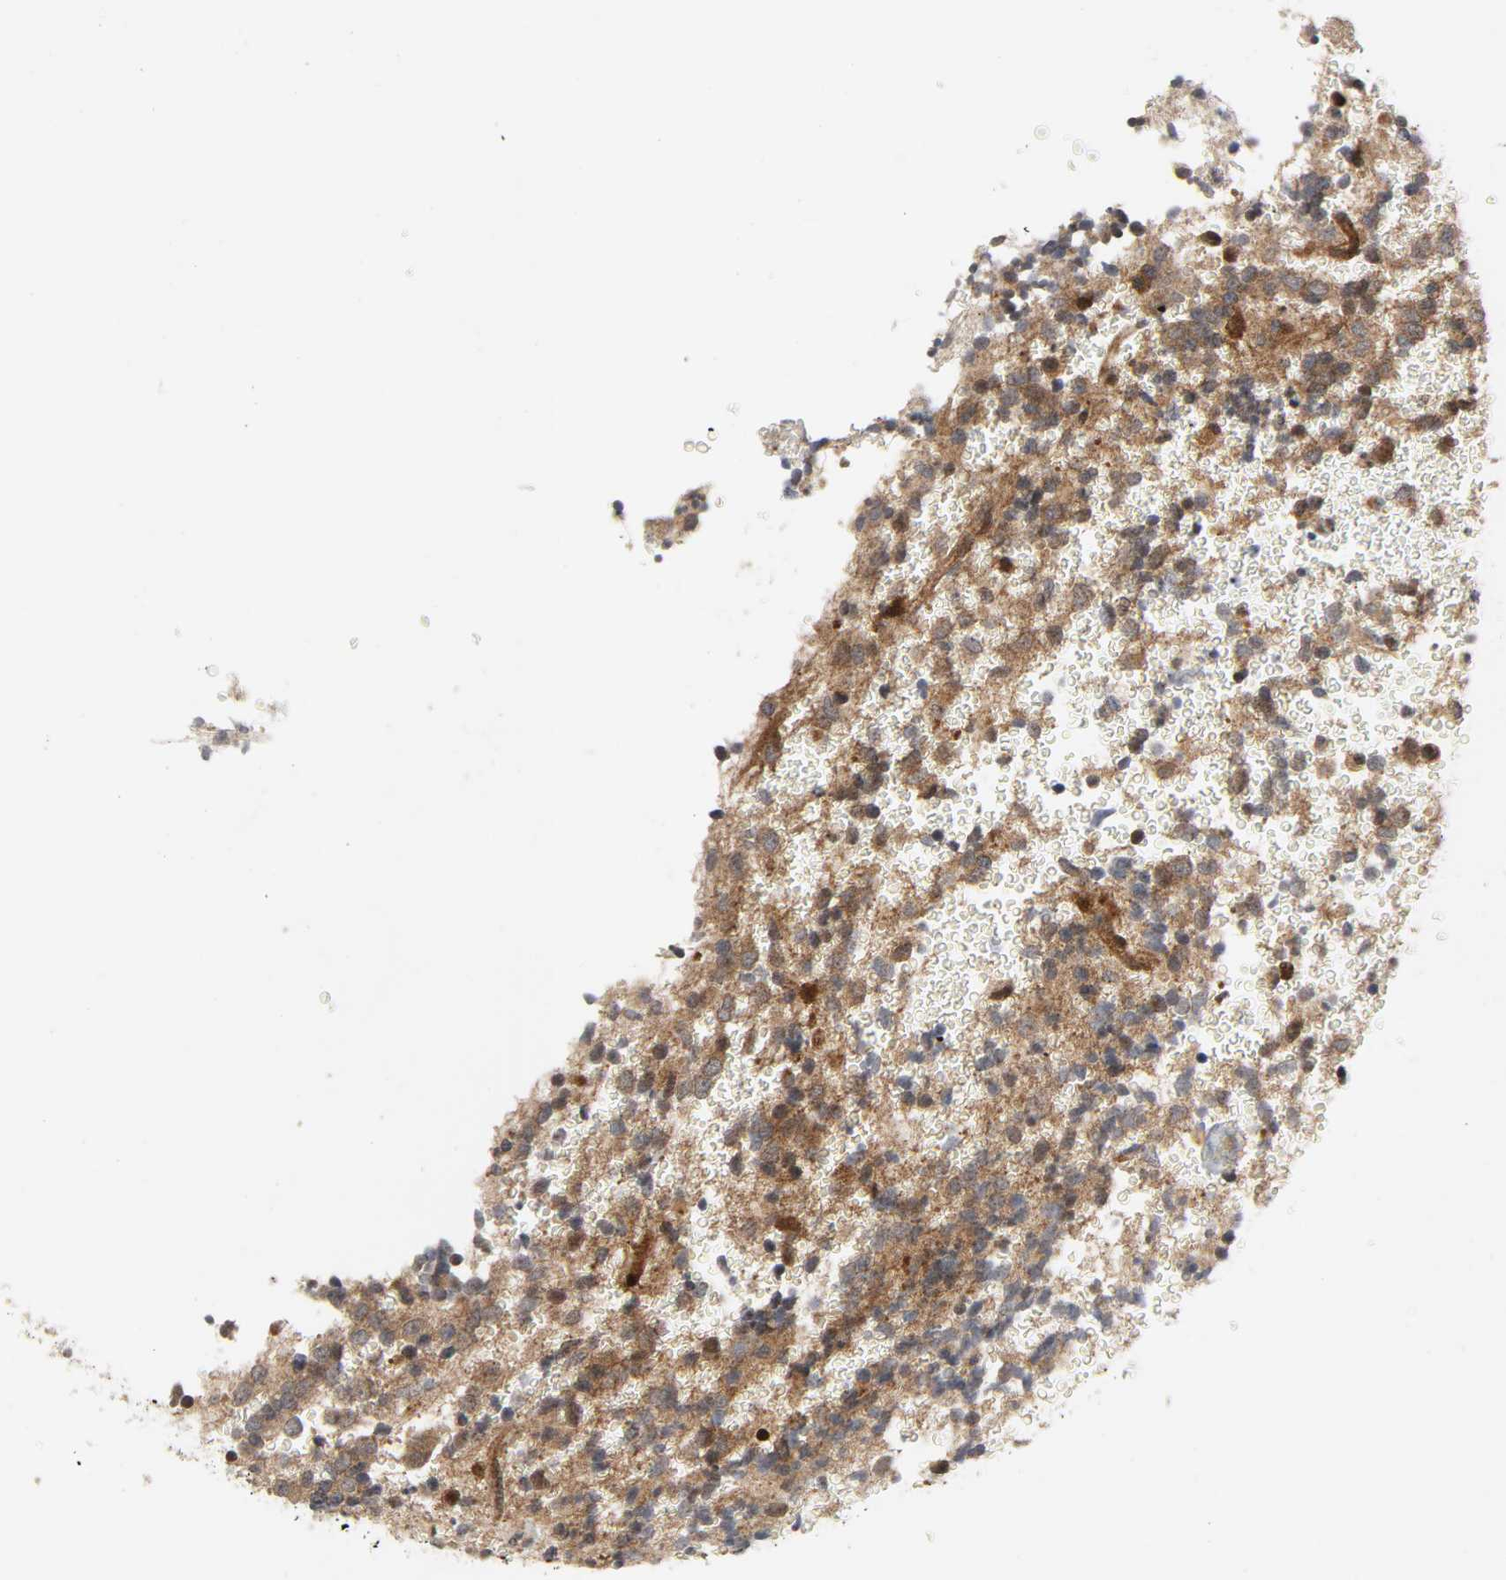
{"staining": {"intensity": "moderate", "quantity": ">75%", "location": "cytoplasmic/membranous"}, "tissue": "glioma", "cell_type": "Tumor cells", "image_type": "cancer", "snomed": [{"axis": "morphology", "description": "Glioma, malignant, High grade"}, {"axis": "topography", "description": "pancreas cauda"}], "caption": "A histopathology image of human malignant high-grade glioma stained for a protein exhibits moderate cytoplasmic/membranous brown staining in tumor cells. (DAB IHC, brown staining for protein, blue staining for nuclei).", "gene": "CHUK", "patient": {"sex": "male", "age": 60}}